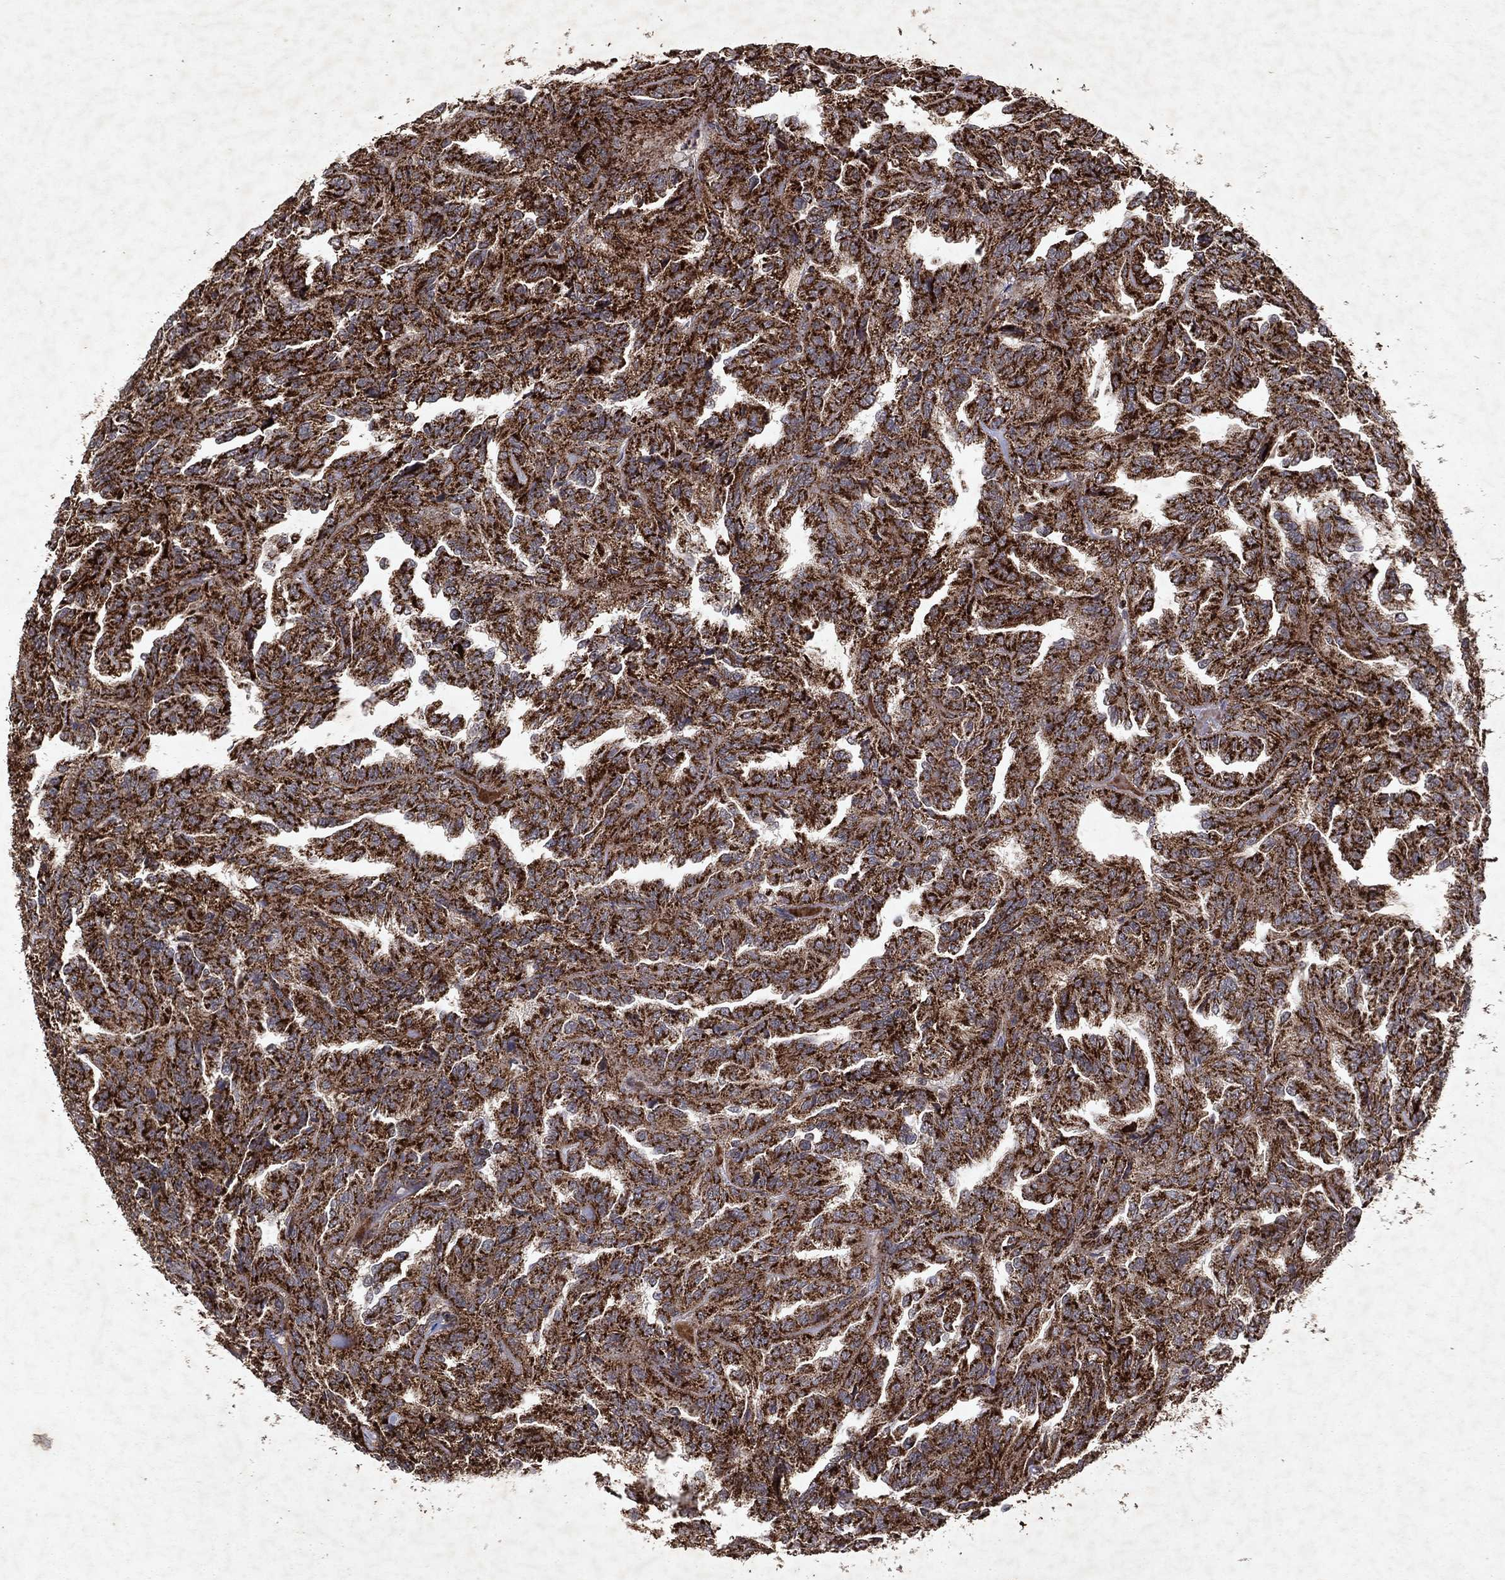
{"staining": {"intensity": "strong", "quantity": ">75%", "location": "cytoplasmic/membranous"}, "tissue": "renal cancer", "cell_type": "Tumor cells", "image_type": "cancer", "snomed": [{"axis": "morphology", "description": "Adenocarcinoma, NOS"}, {"axis": "topography", "description": "Kidney"}], "caption": "Immunohistochemistry (DAB (3,3'-diaminobenzidine)) staining of renal adenocarcinoma reveals strong cytoplasmic/membranous protein positivity in approximately >75% of tumor cells.", "gene": "PYROXD2", "patient": {"sex": "male", "age": 79}}